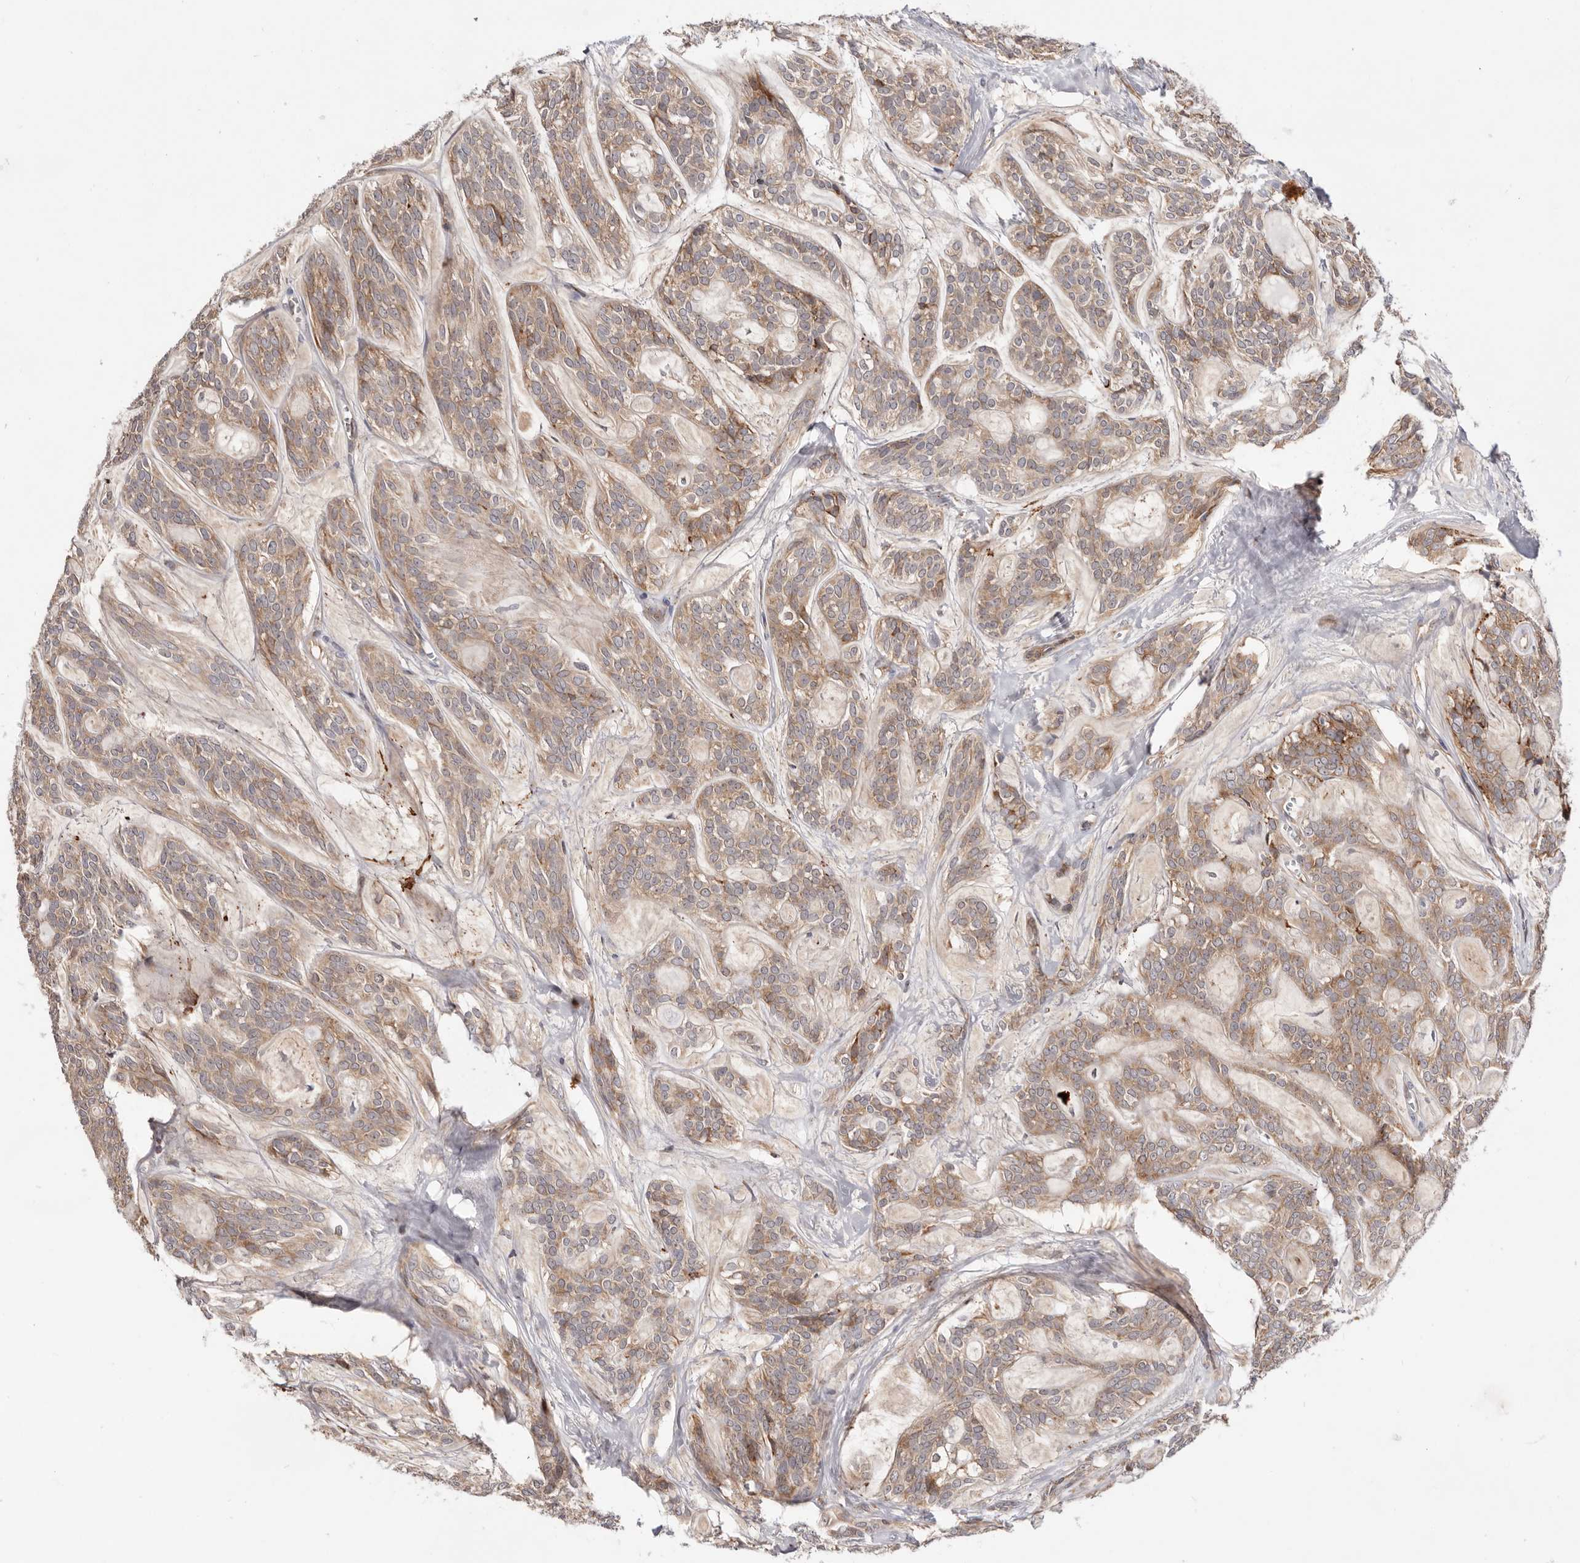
{"staining": {"intensity": "weak", "quantity": ">75%", "location": "cytoplasmic/membranous"}, "tissue": "head and neck cancer", "cell_type": "Tumor cells", "image_type": "cancer", "snomed": [{"axis": "morphology", "description": "Adenocarcinoma, NOS"}, {"axis": "topography", "description": "Head-Neck"}], "caption": "Head and neck adenocarcinoma stained with DAB (3,3'-diaminobenzidine) immunohistochemistry exhibits low levels of weak cytoplasmic/membranous expression in about >75% of tumor cells.", "gene": "RNF213", "patient": {"sex": "male", "age": 66}}